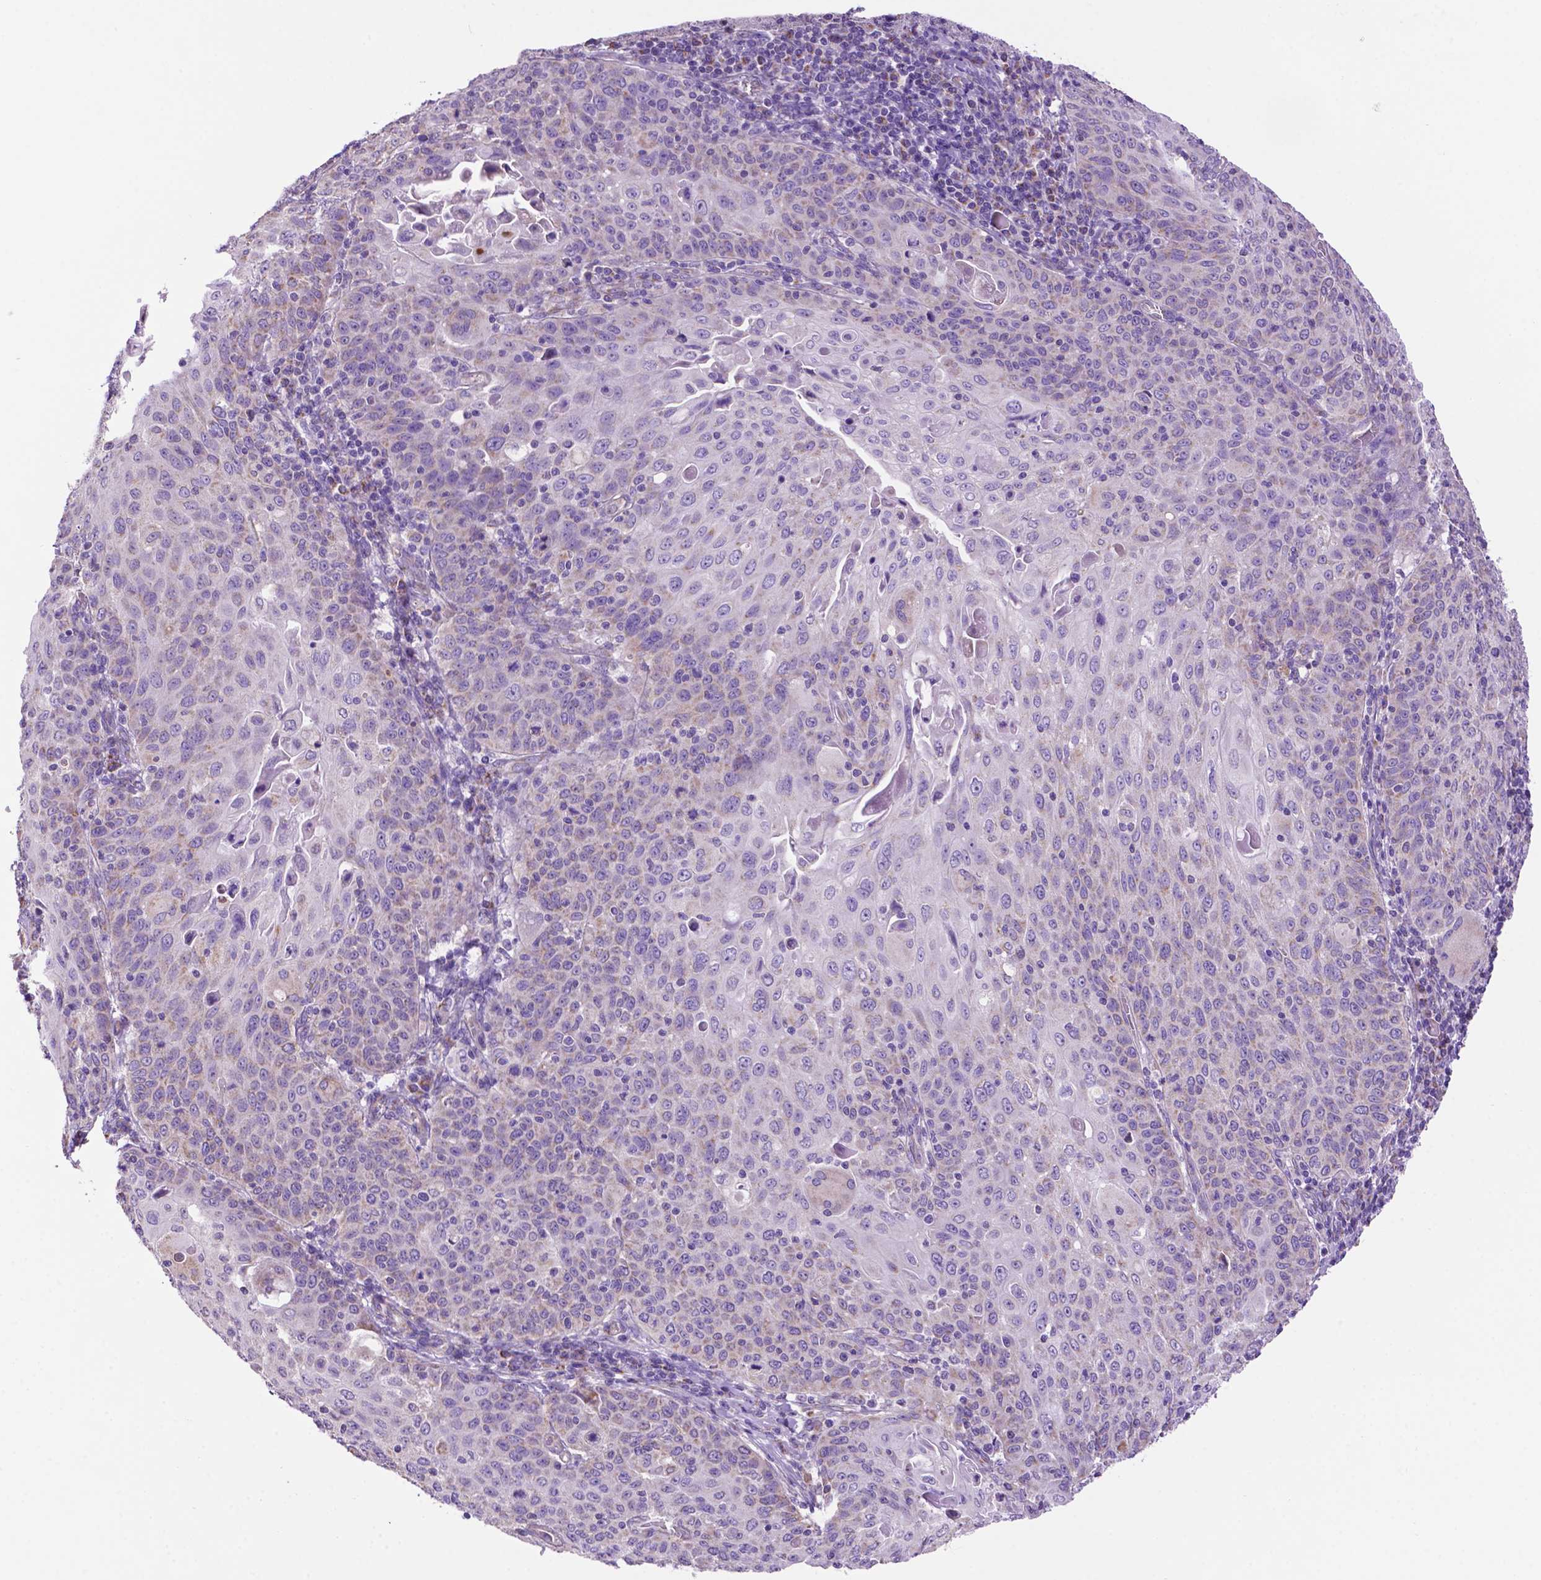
{"staining": {"intensity": "weak", "quantity": "<25%", "location": "cytoplasmic/membranous"}, "tissue": "cervical cancer", "cell_type": "Tumor cells", "image_type": "cancer", "snomed": [{"axis": "morphology", "description": "Squamous cell carcinoma, NOS"}, {"axis": "topography", "description": "Cervix"}], "caption": "Micrograph shows no protein expression in tumor cells of cervical cancer tissue.", "gene": "PHYHIP", "patient": {"sex": "female", "age": 65}}